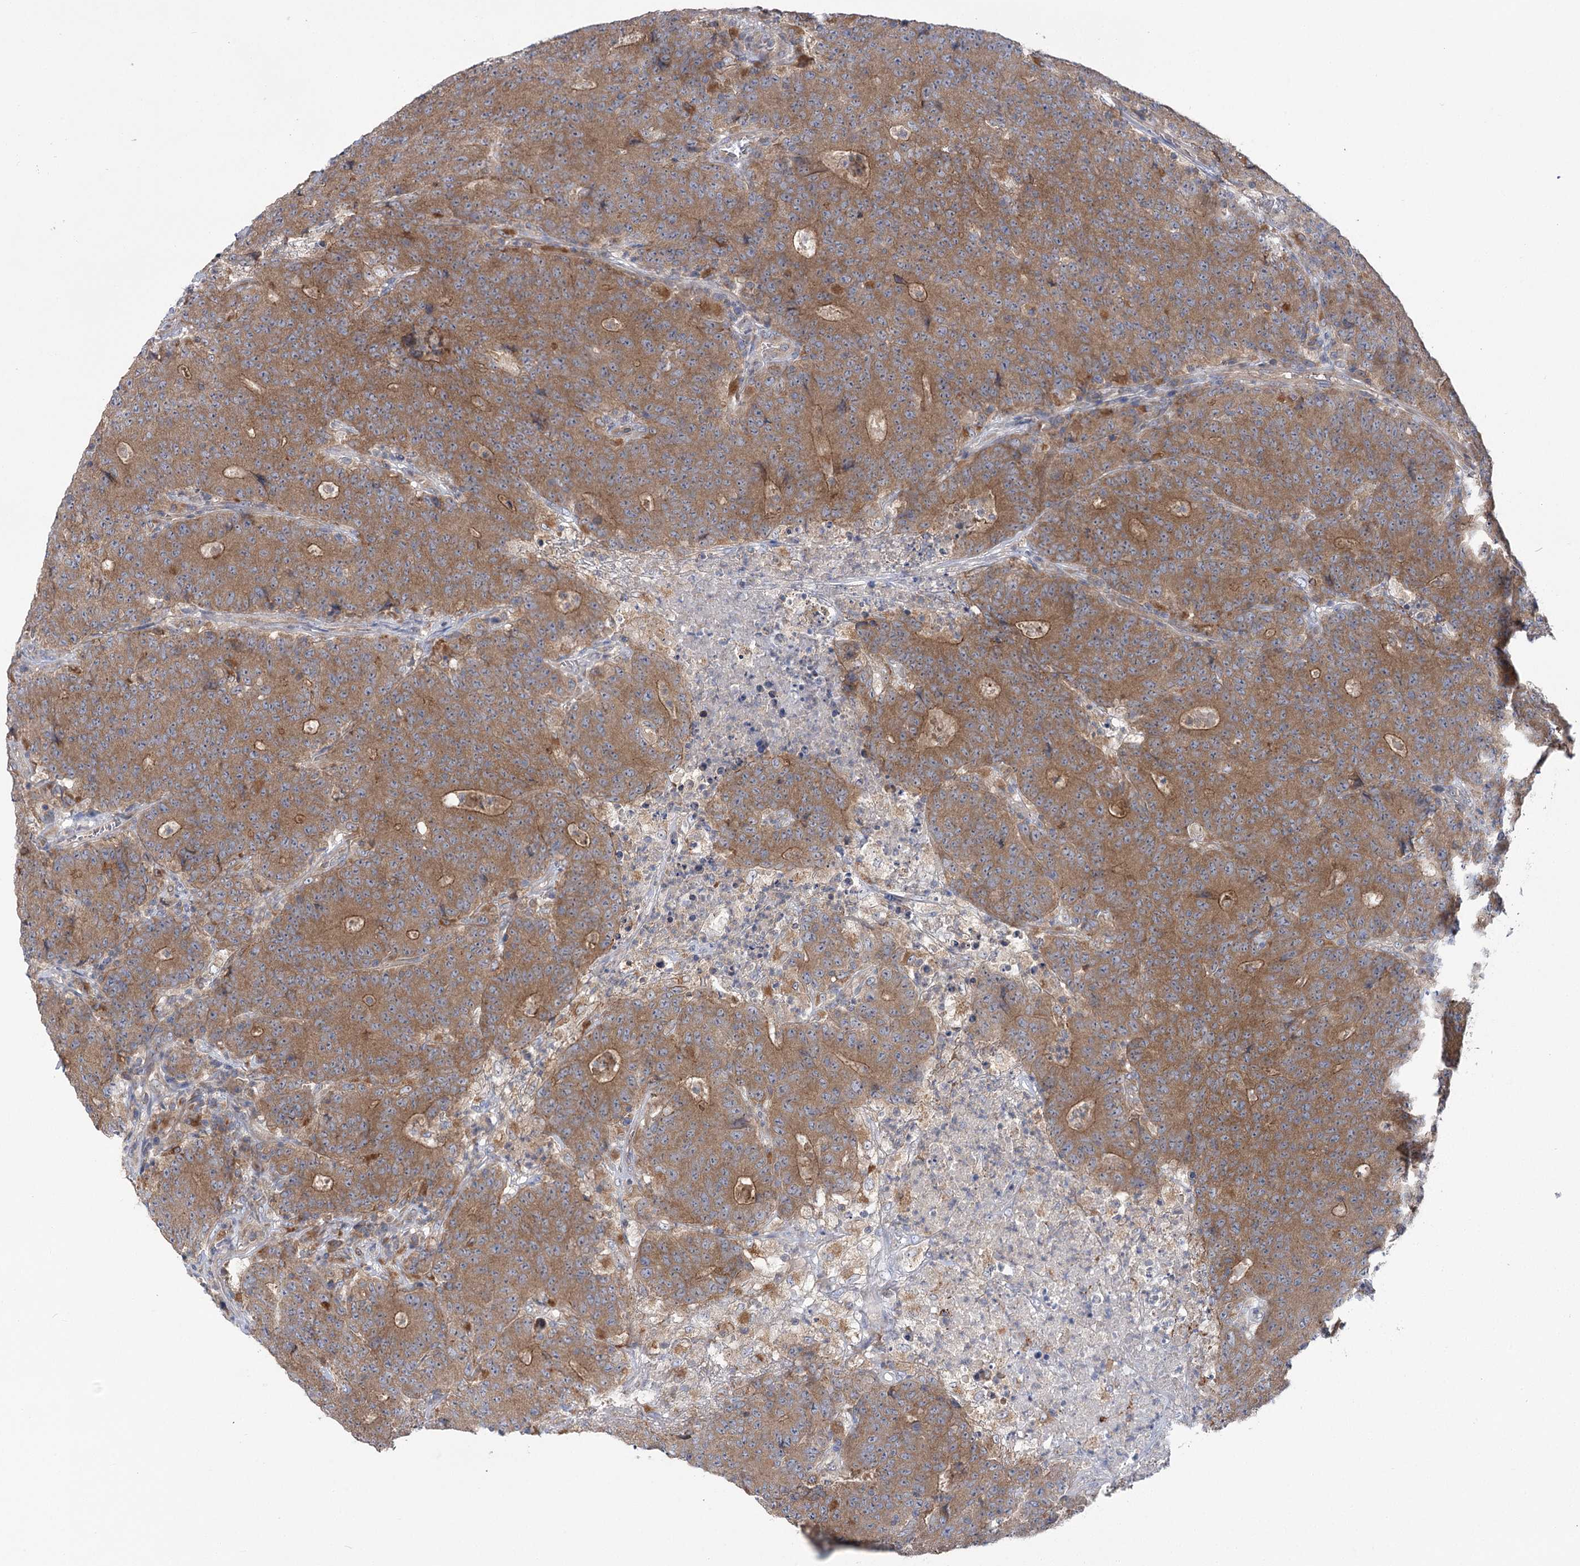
{"staining": {"intensity": "moderate", "quantity": ">75%", "location": "cytoplasmic/membranous"}, "tissue": "colorectal cancer", "cell_type": "Tumor cells", "image_type": "cancer", "snomed": [{"axis": "morphology", "description": "Adenocarcinoma, NOS"}, {"axis": "topography", "description": "Colon"}], "caption": "Protein expression by immunohistochemistry (IHC) reveals moderate cytoplasmic/membranous positivity in about >75% of tumor cells in adenocarcinoma (colorectal).", "gene": "VPS37B", "patient": {"sex": "female", "age": 75}}